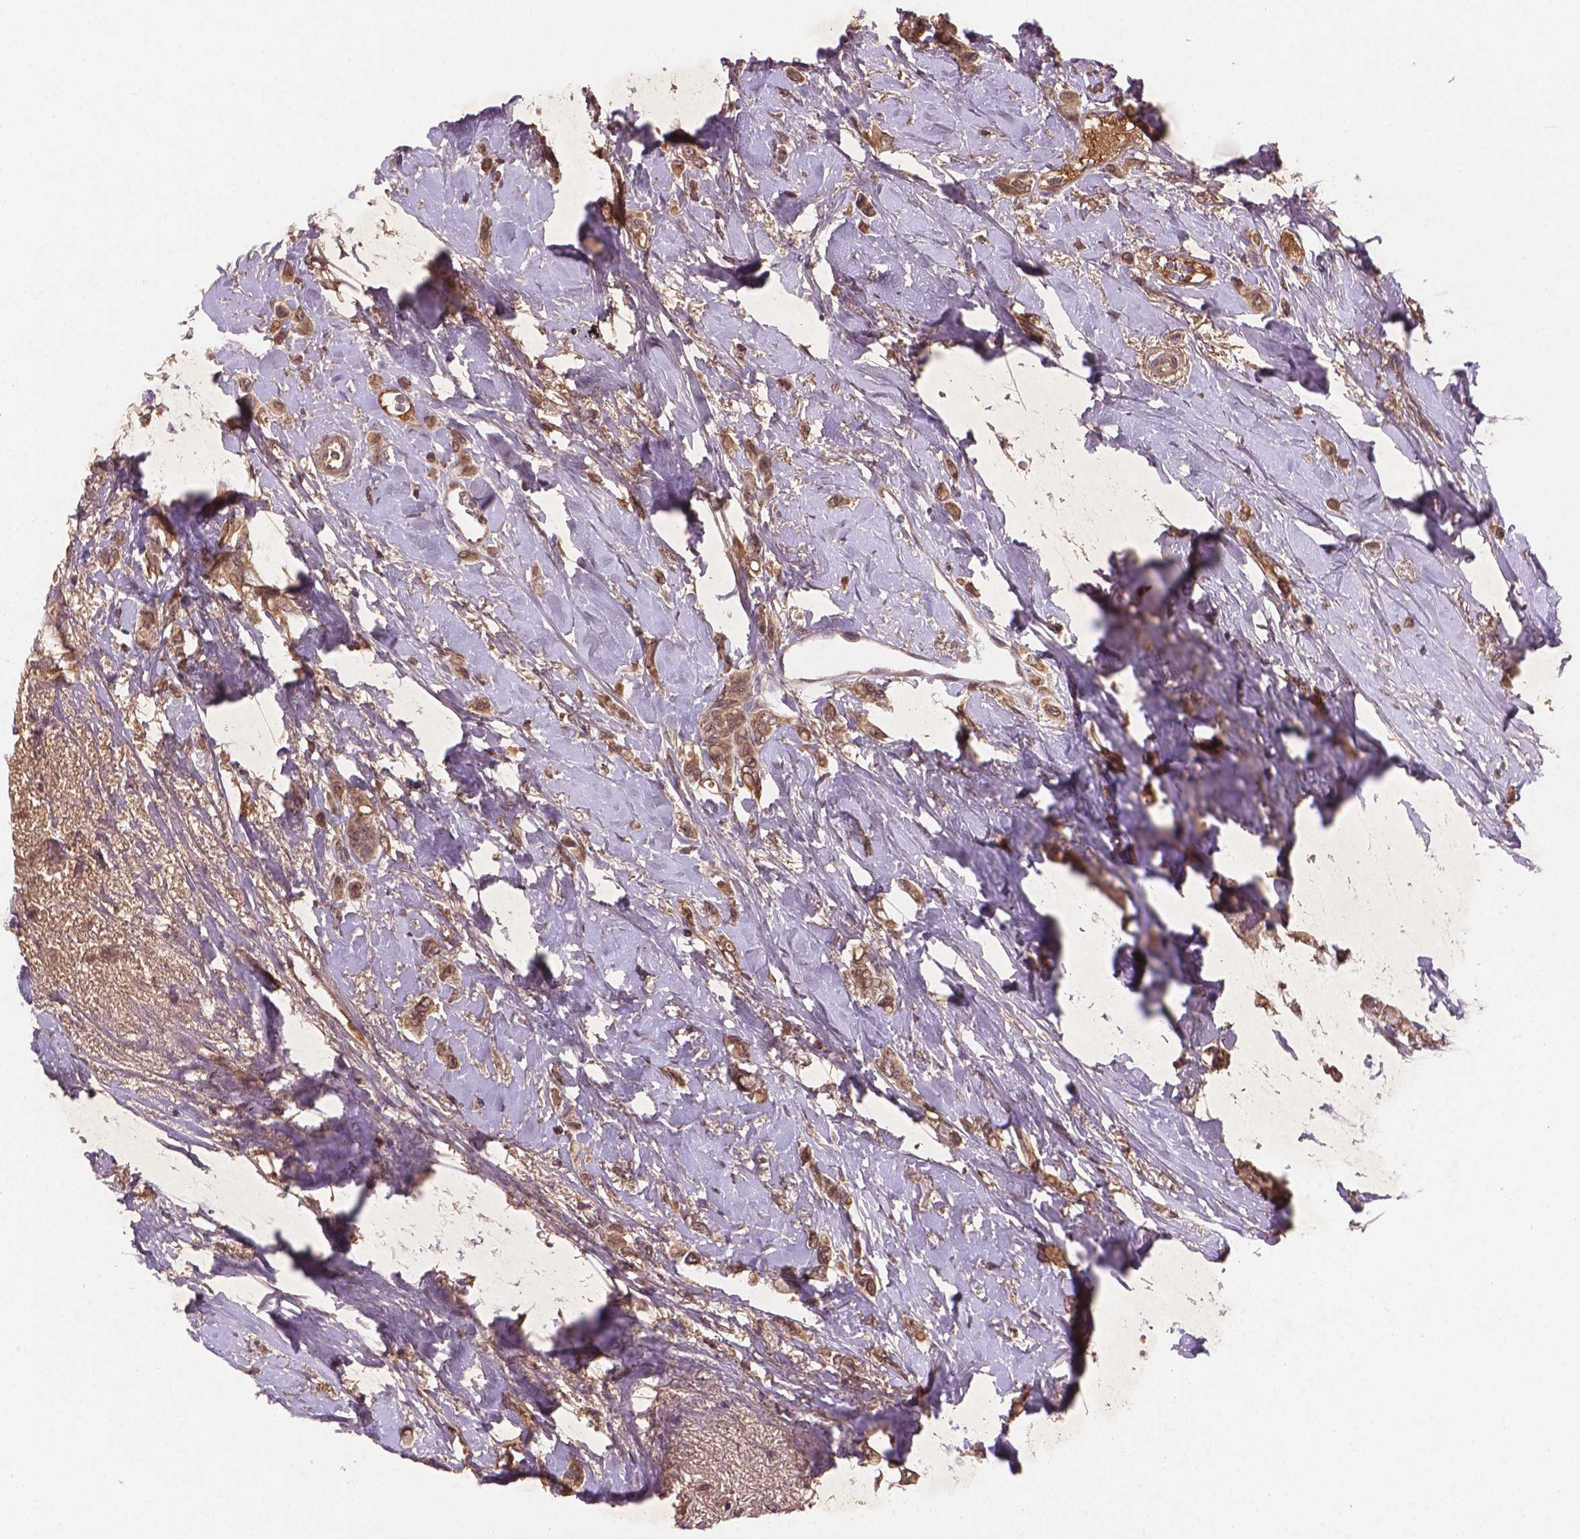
{"staining": {"intensity": "moderate", "quantity": ">75%", "location": "cytoplasmic/membranous,nuclear"}, "tissue": "breast cancer", "cell_type": "Tumor cells", "image_type": "cancer", "snomed": [{"axis": "morphology", "description": "Lobular carcinoma"}, {"axis": "topography", "description": "Breast"}], "caption": "A brown stain highlights moderate cytoplasmic/membranous and nuclear positivity of a protein in breast cancer (lobular carcinoma) tumor cells. (Stains: DAB (3,3'-diaminobenzidine) in brown, nuclei in blue, Microscopy: brightfield microscopy at high magnification).", "gene": "NIPAL2", "patient": {"sex": "female", "age": 66}}